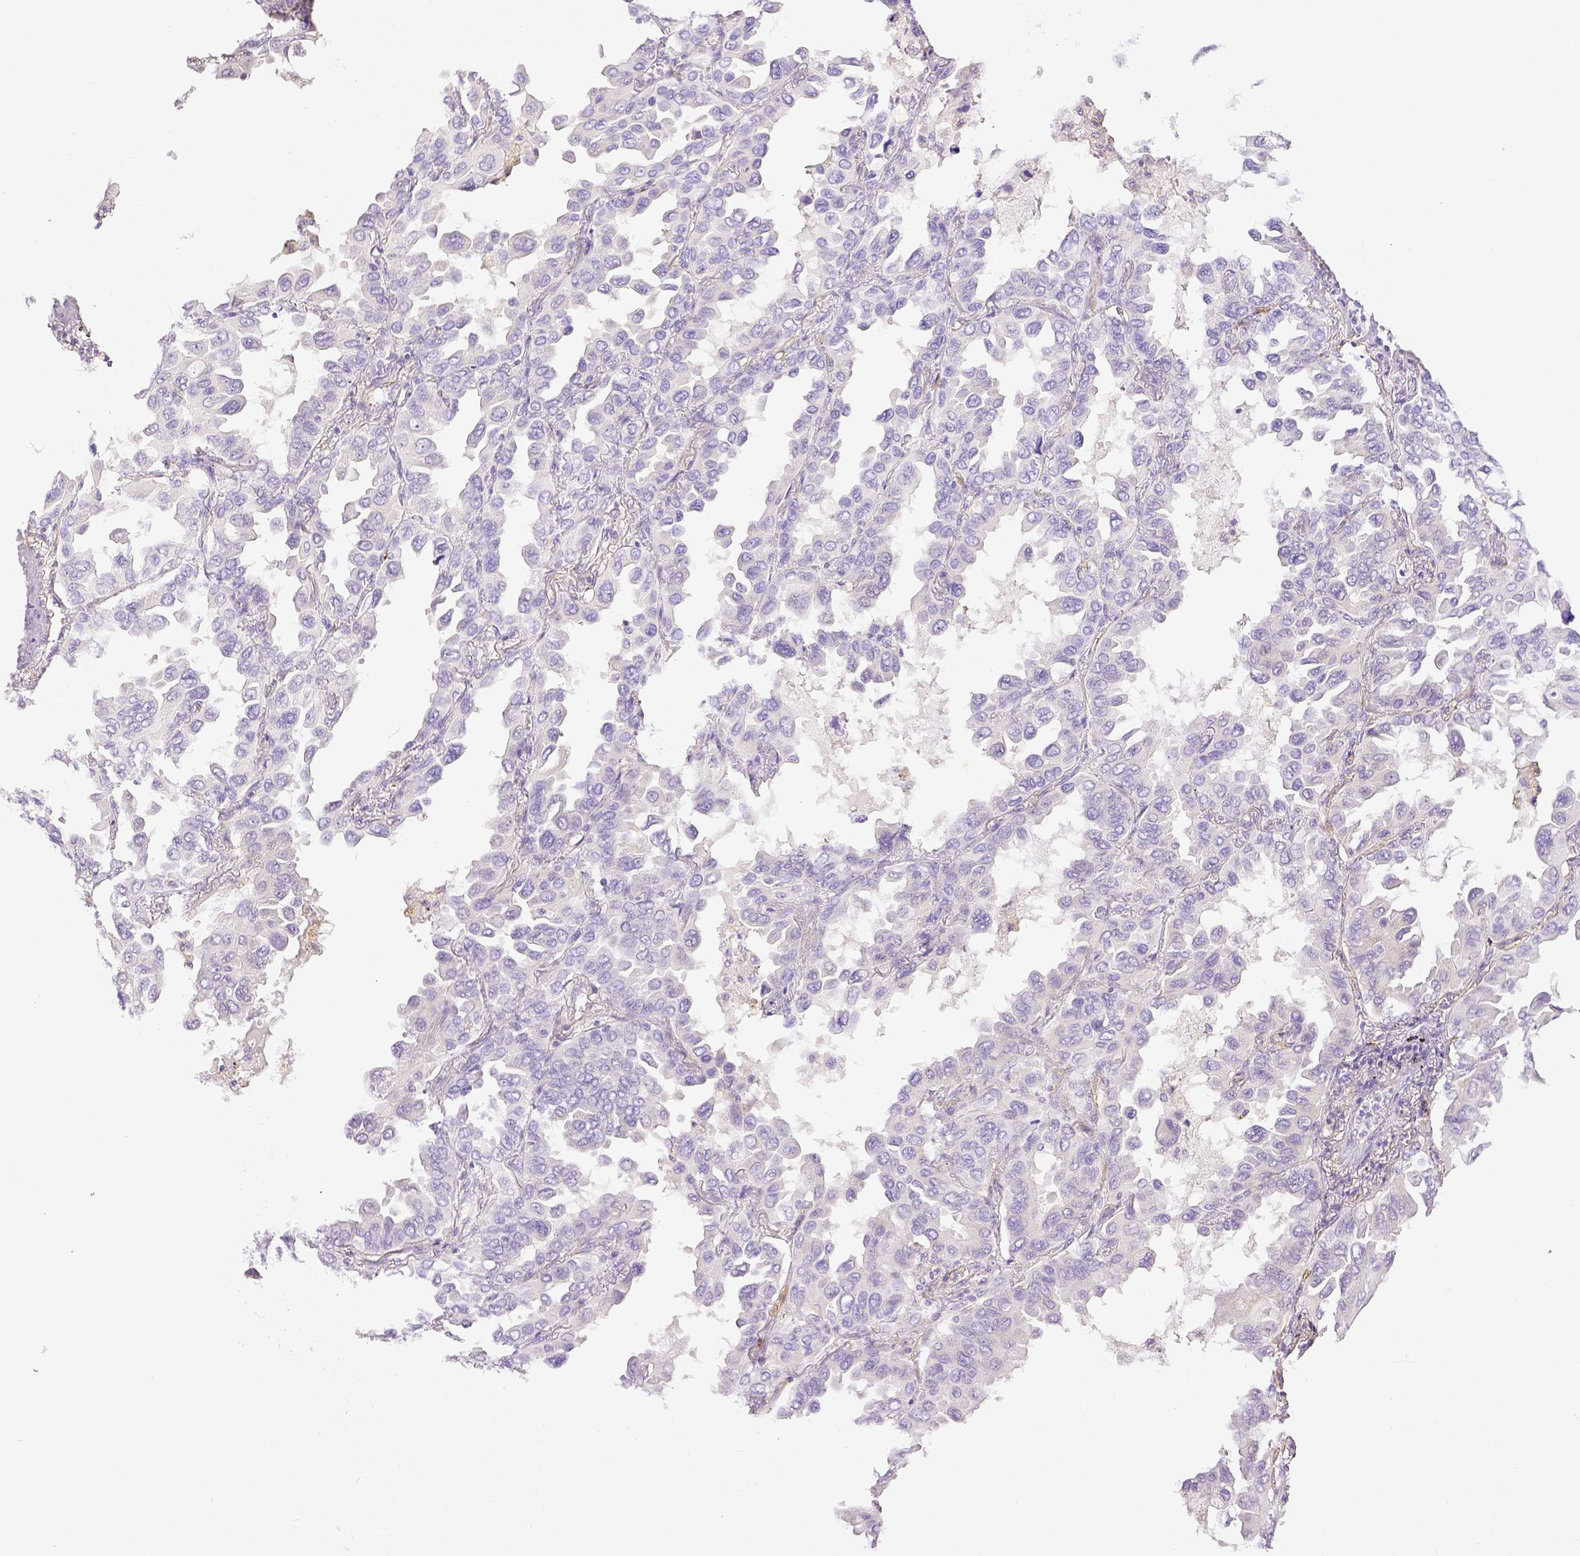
{"staining": {"intensity": "negative", "quantity": "none", "location": "none"}, "tissue": "lung cancer", "cell_type": "Tumor cells", "image_type": "cancer", "snomed": [{"axis": "morphology", "description": "Adenocarcinoma, NOS"}, {"axis": "topography", "description": "Lung"}], "caption": "The photomicrograph reveals no staining of tumor cells in adenocarcinoma (lung).", "gene": "THY1", "patient": {"sex": "male", "age": 64}}